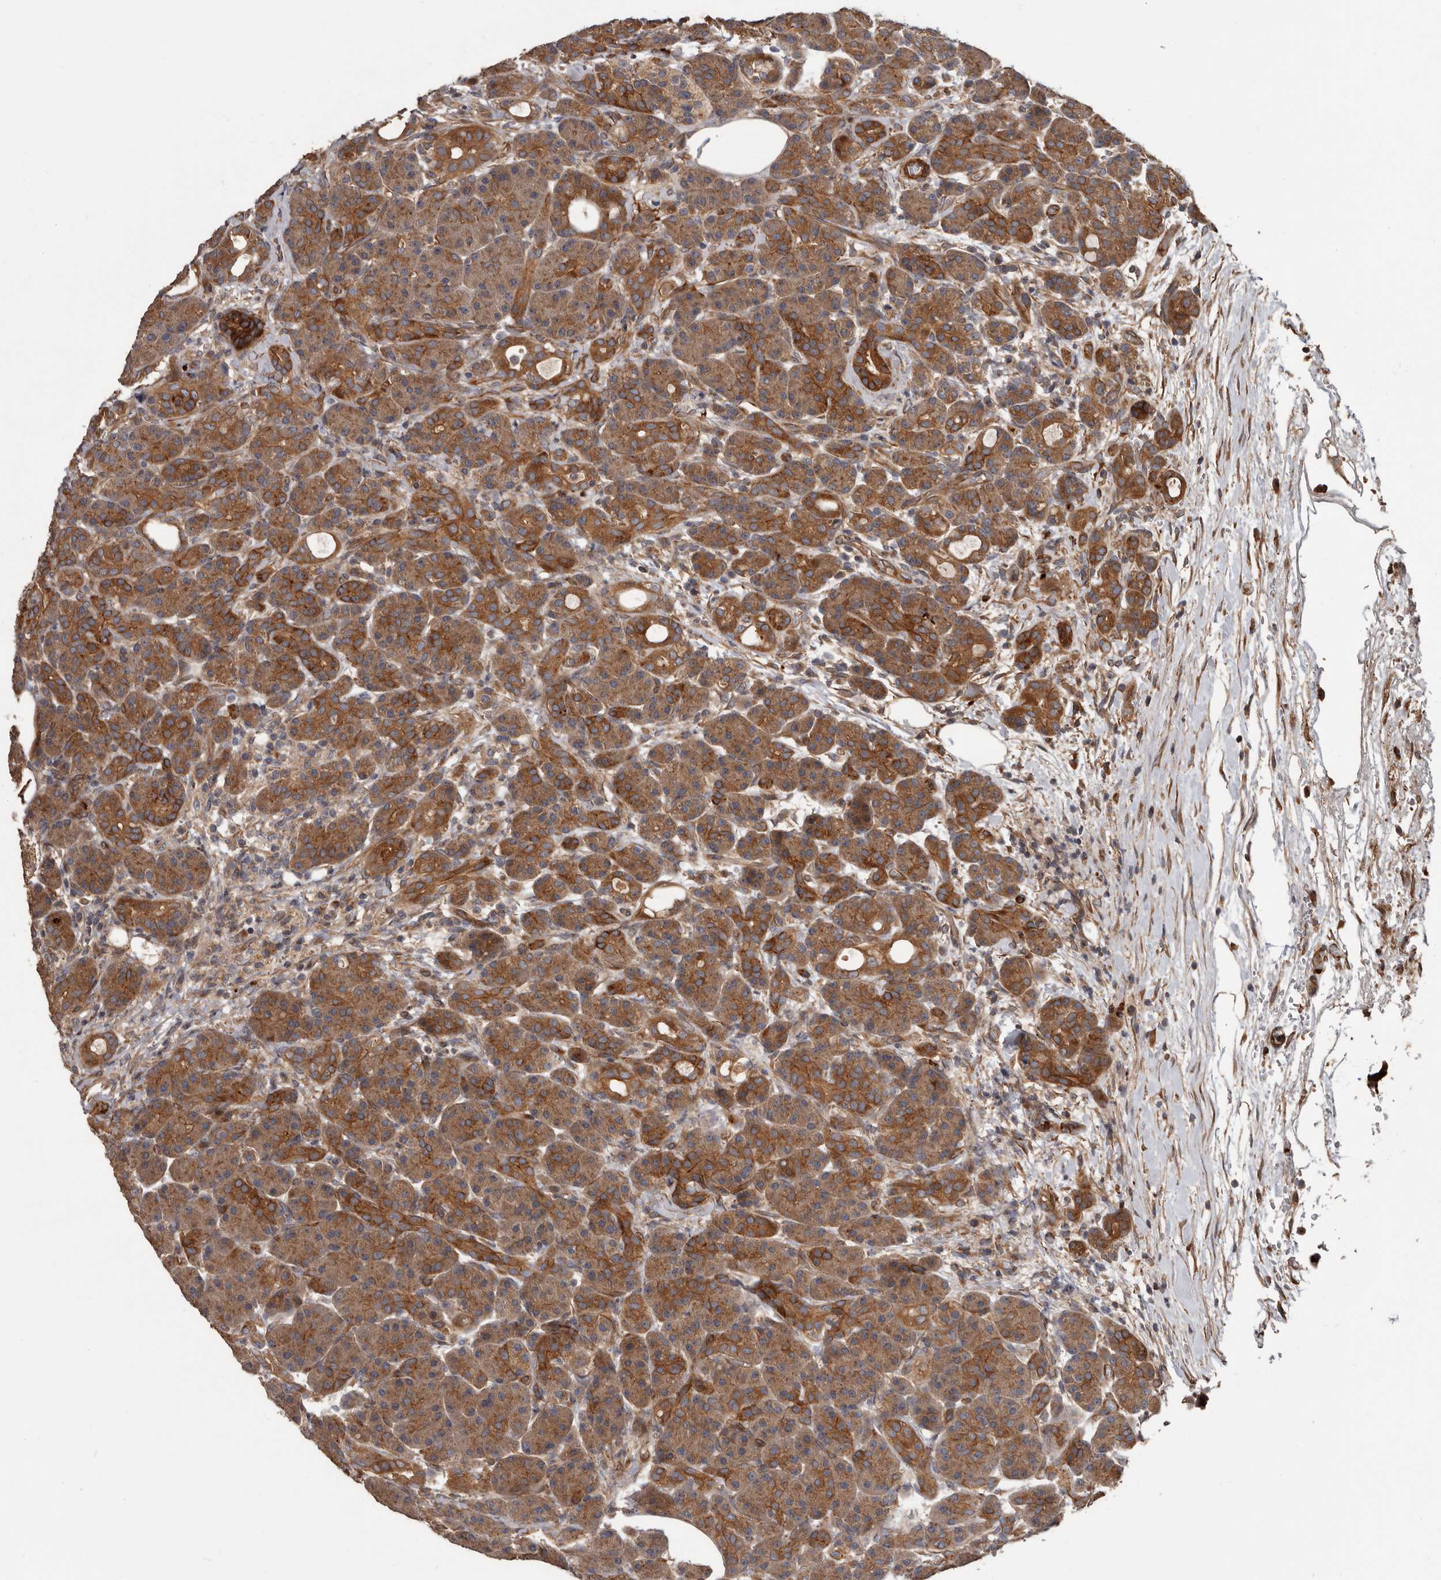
{"staining": {"intensity": "moderate", "quantity": ">75%", "location": "cytoplasmic/membranous"}, "tissue": "pancreas", "cell_type": "Exocrine glandular cells", "image_type": "normal", "snomed": [{"axis": "morphology", "description": "Normal tissue, NOS"}, {"axis": "topography", "description": "Pancreas"}], "caption": "Immunohistochemistry histopathology image of benign pancreas: human pancreas stained using IHC displays medium levels of moderate protein expression localized specifically in the cytoplasmic/membranous of exocrine glandular cells, appearing as a cytoplasmic/membranous brown color.", "gene": "ARHGEF5", "patient": {"sex": "male", "age": 63}}